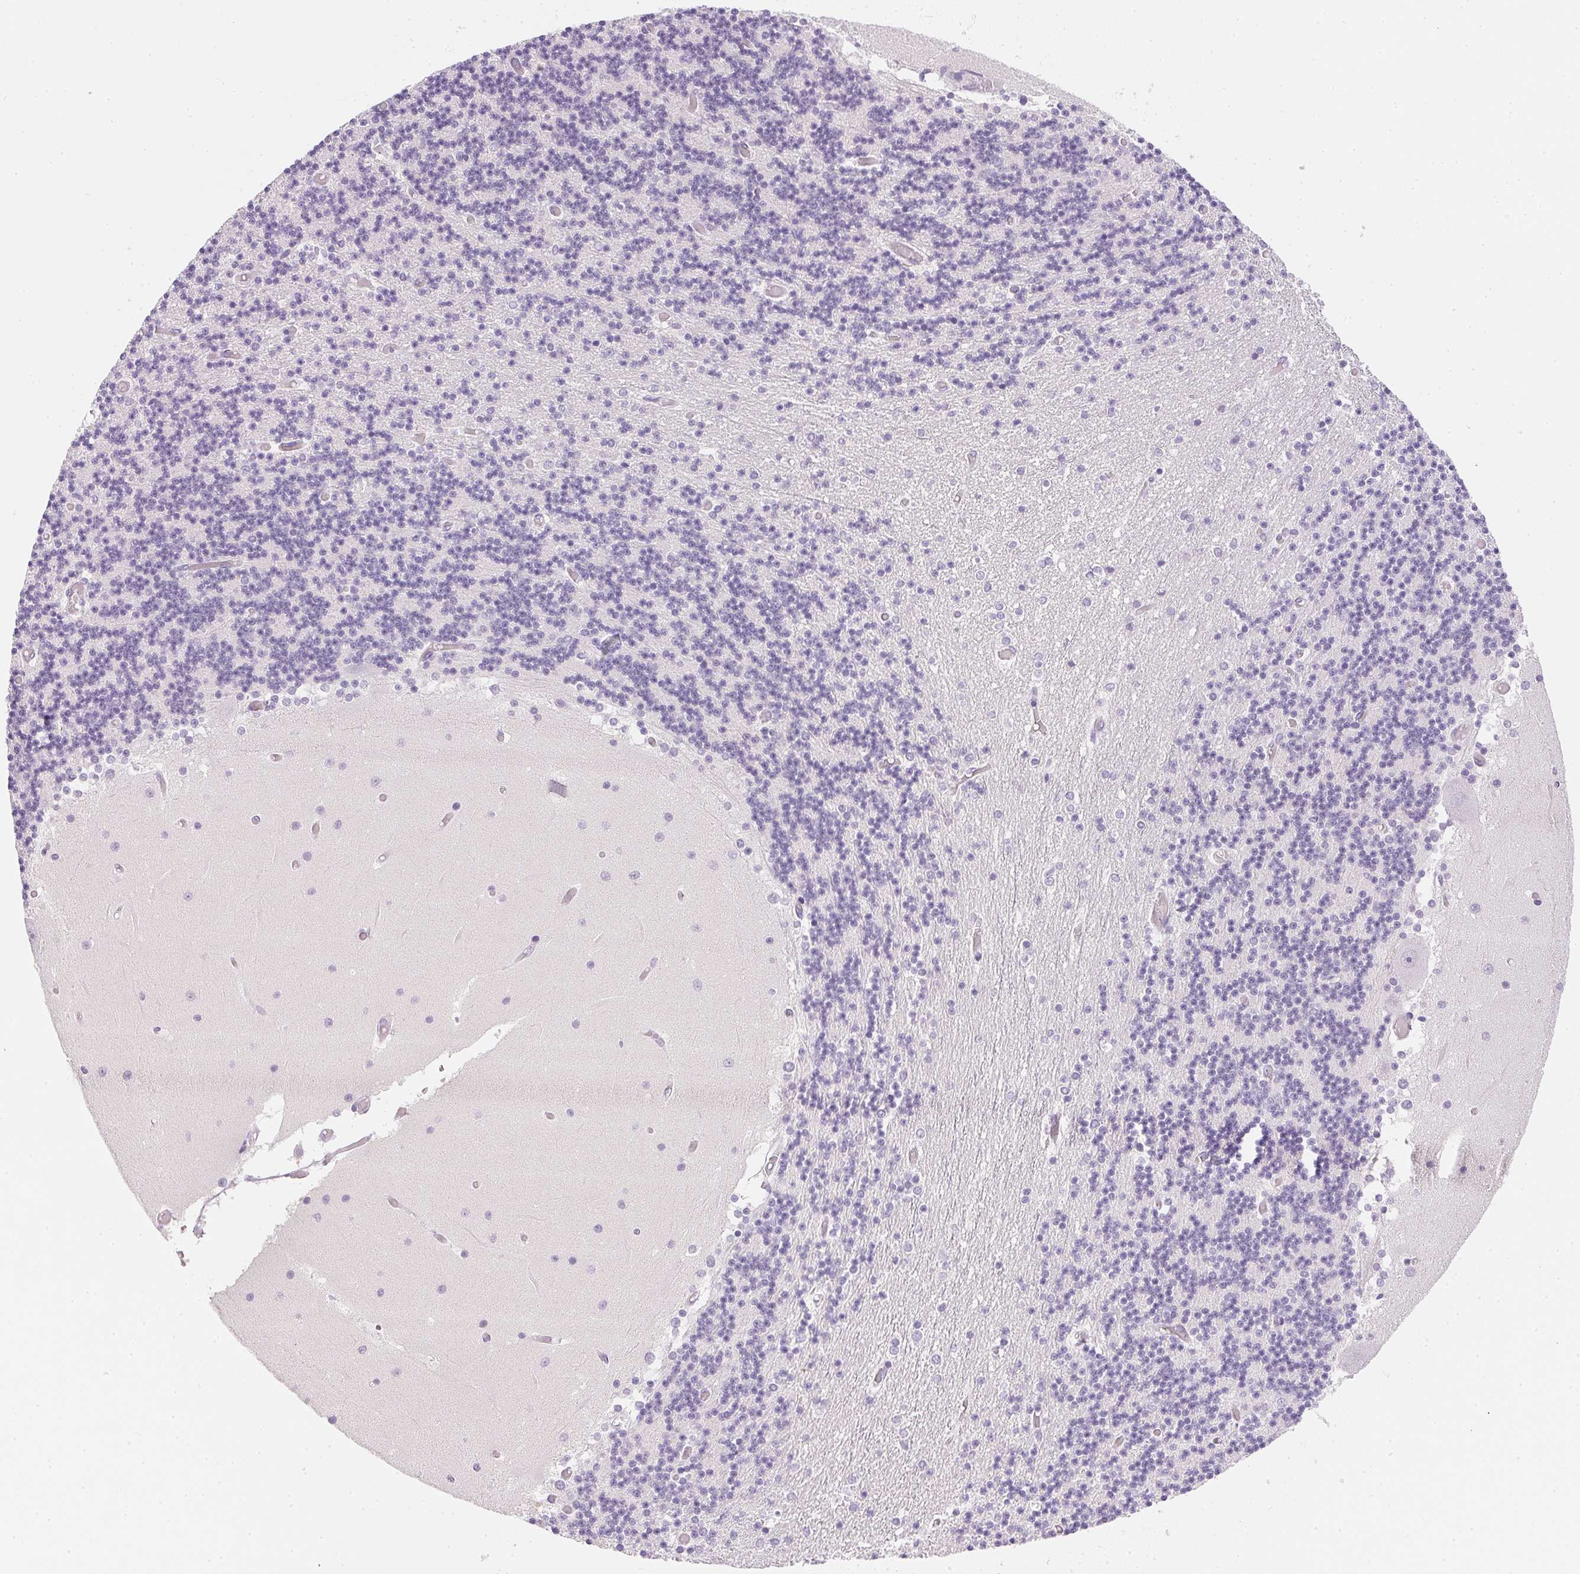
{"staining": {"intensity": "negative", "quantity": "none", "location": "none"}, "tissue": "cerebellum", "cell_type": "Cells in granular layer", "image_type": "normal", "snomed": [{"axis": "morphology", "description": "Normal tissue, NOS"}, {"axis": "topography", "description": "Cerebellum"}], "caption": "The image demonstrates no significant staining in cells in granular layer of cerebellum.", "gene": "PPY", "patient": {"sex": "female", "age": 28}}